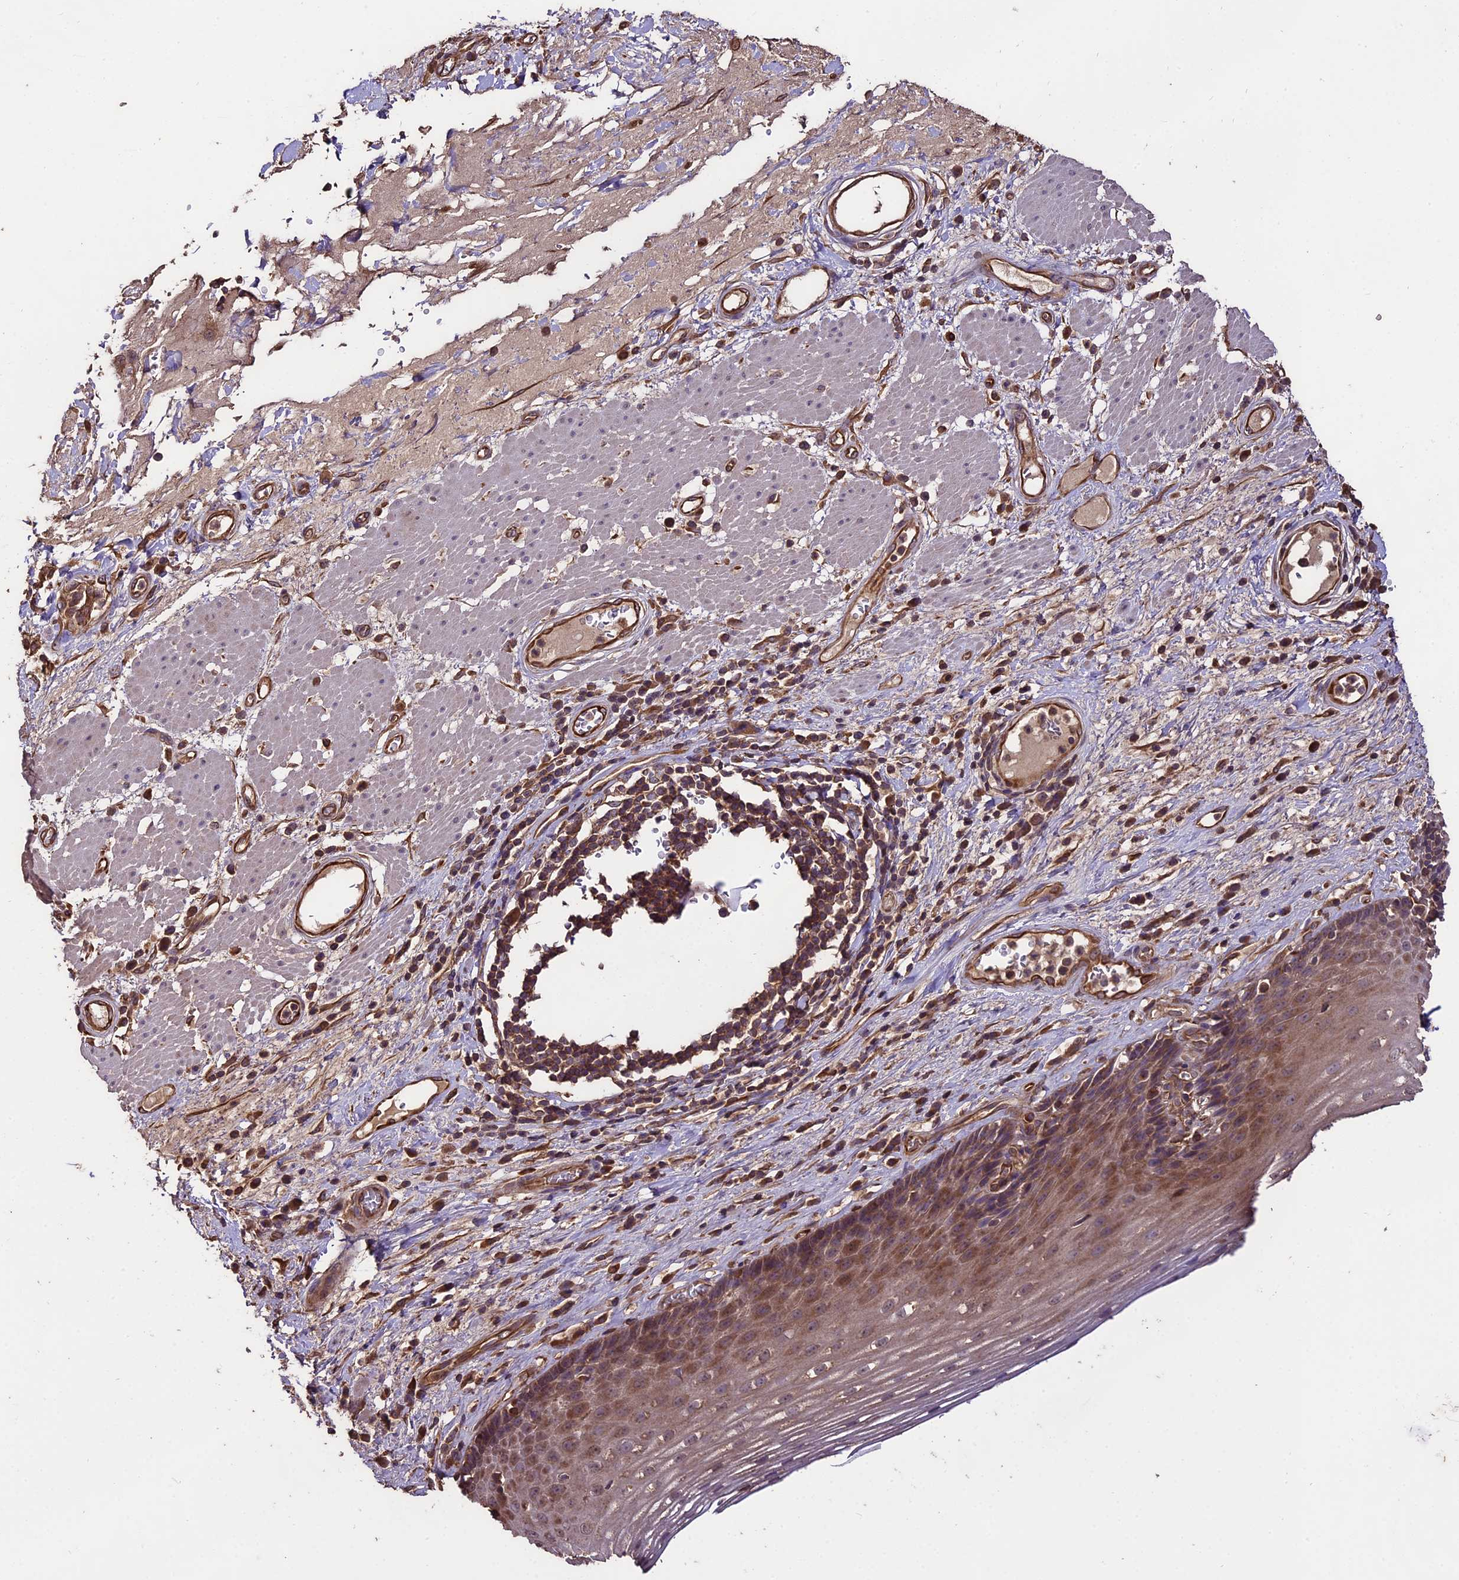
{"staining": {"intensity": "moderate", "quantity": ">75%", "location": "cytoplasmic/membranous"}, "tissue": "esophagus", "cell_type": "Squamous epithelial cells", "image_type": "normal", "snomed": [{"axis": "morphology", "description": "Normal tissue, NOS"}, {"axis": "topography", "description": "Esophagus"}], "caption": "Immunohistochemical staining of normal esophagus demonstrates moderate cytoplasmic/membranous protein positivity in about >75% of squamous epithelial cells. (IHC, brightfield microscopy, high magnification).", "gene": "TTLL10", "patient": {"sex": "male", "age": 62}}